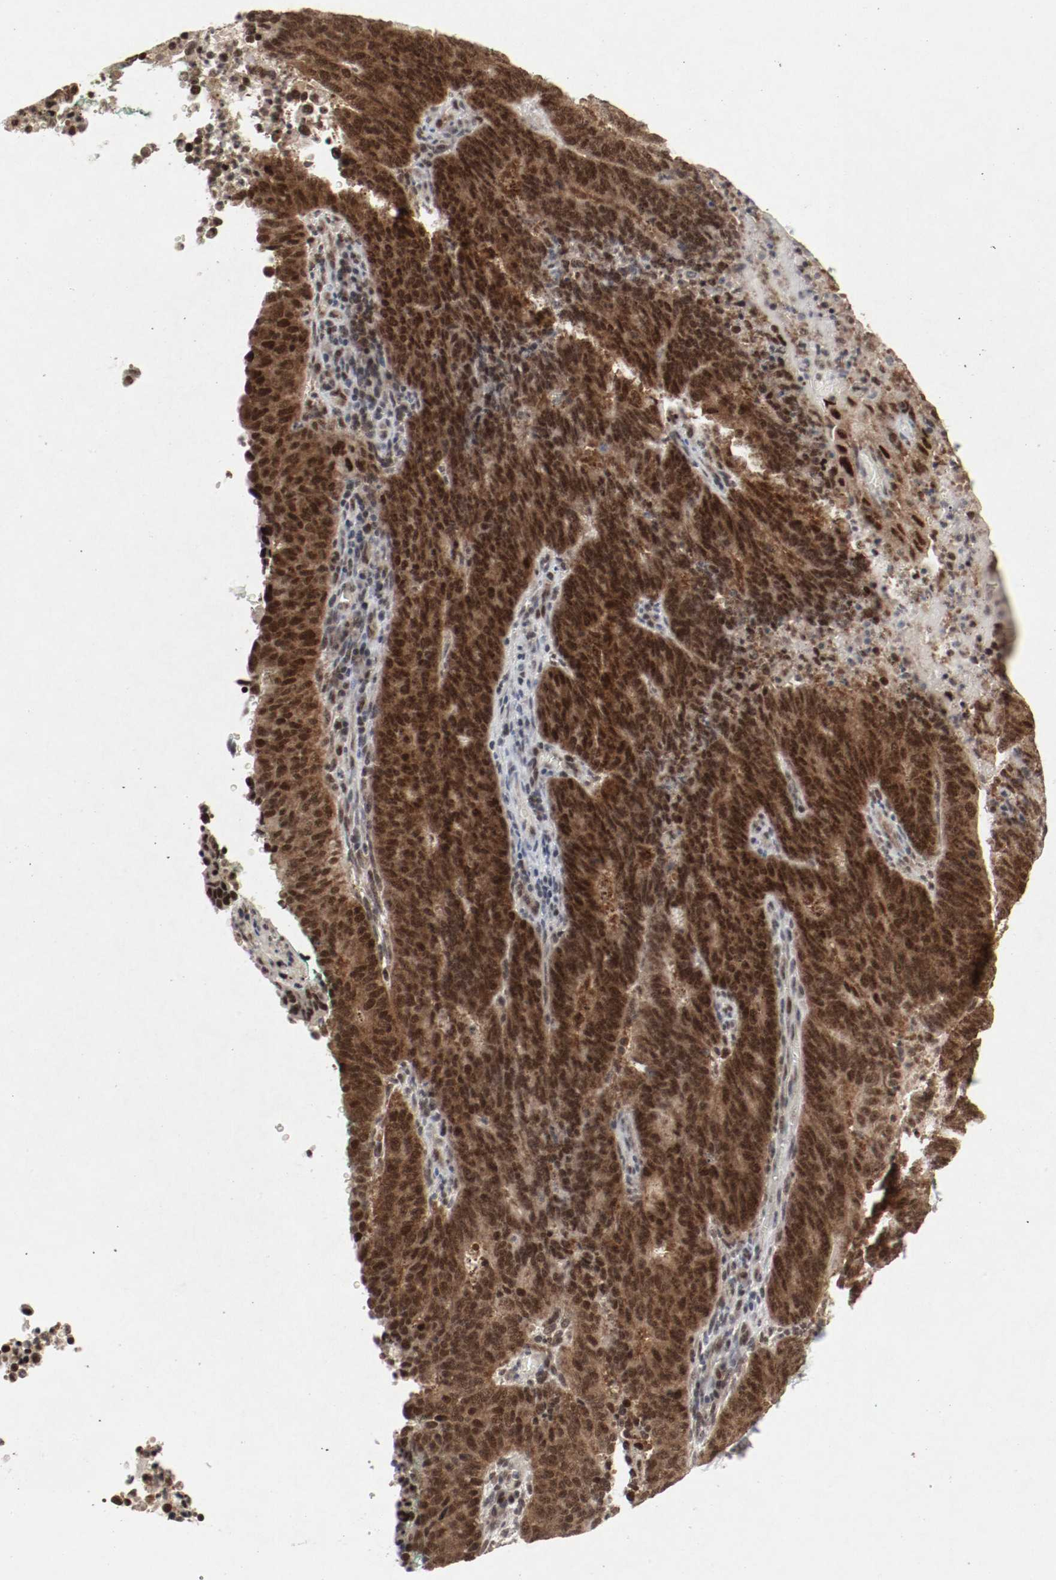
{"staining": {"intensity": "strong", "quantity": ">75%", "location": "cytoplasmic/membranous,nuclear"}, "tissue": "cervical cancer", "cell_type": "Tumor cells", "image_type": "cancer", "snomed": [{"axis": "morphology", "description": "Adenocarcinoma, NOS"}, {"axis": "topography", "description": "Cervix"}], "caption": "Protein staining displays strong cytoplasmic/membranous and nuclear positivity in approximately >75% of tumor cells in cervical cancer (adenocarcinoma).", "gene": "CSNK2B", "patient": {"sex": "female", "age": 44}}